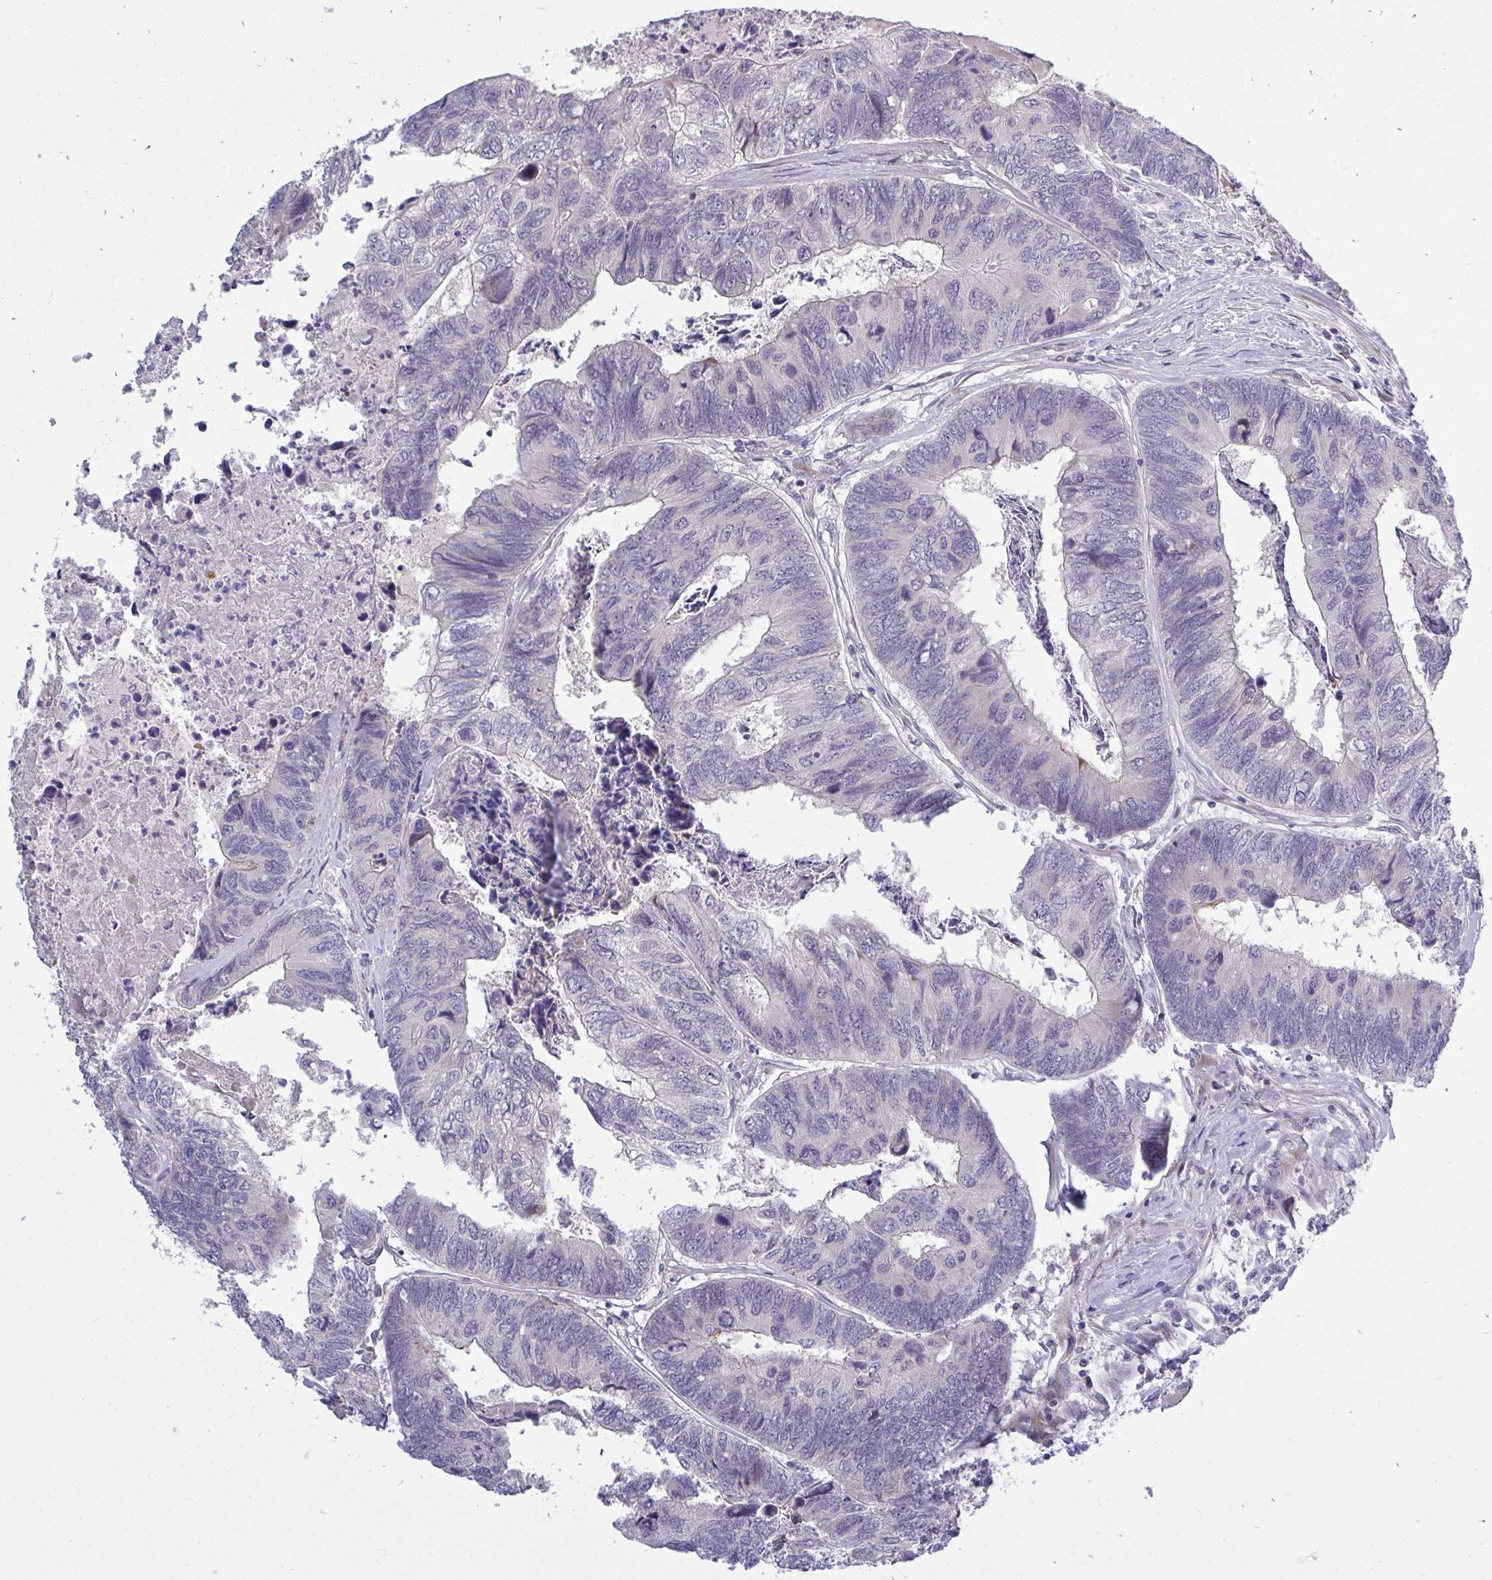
{"staining": {"intensity": "negative", "quantity": "none", "location": "none"}, "tissue": "colorectal cancer", "cell_type": "Tumor cells", "image_type": "cancer", "snomed": [{"axis": "morphology", "description": "Adenocarcinoma, NOS"}, {"axis": "topography", "description": "Colon"}], "caption": "IHC histopathology image of neoplastic tissue: human colorectal cancer (adenocarcinoma) stained with DAB exhibits no significant protein expression in tumor cells. (Immunohistochemistry (ihc), brightfield microscopy, high magnification).", "gene": "HMBOX1", "patient": {"sex": "female", "age": 67}}